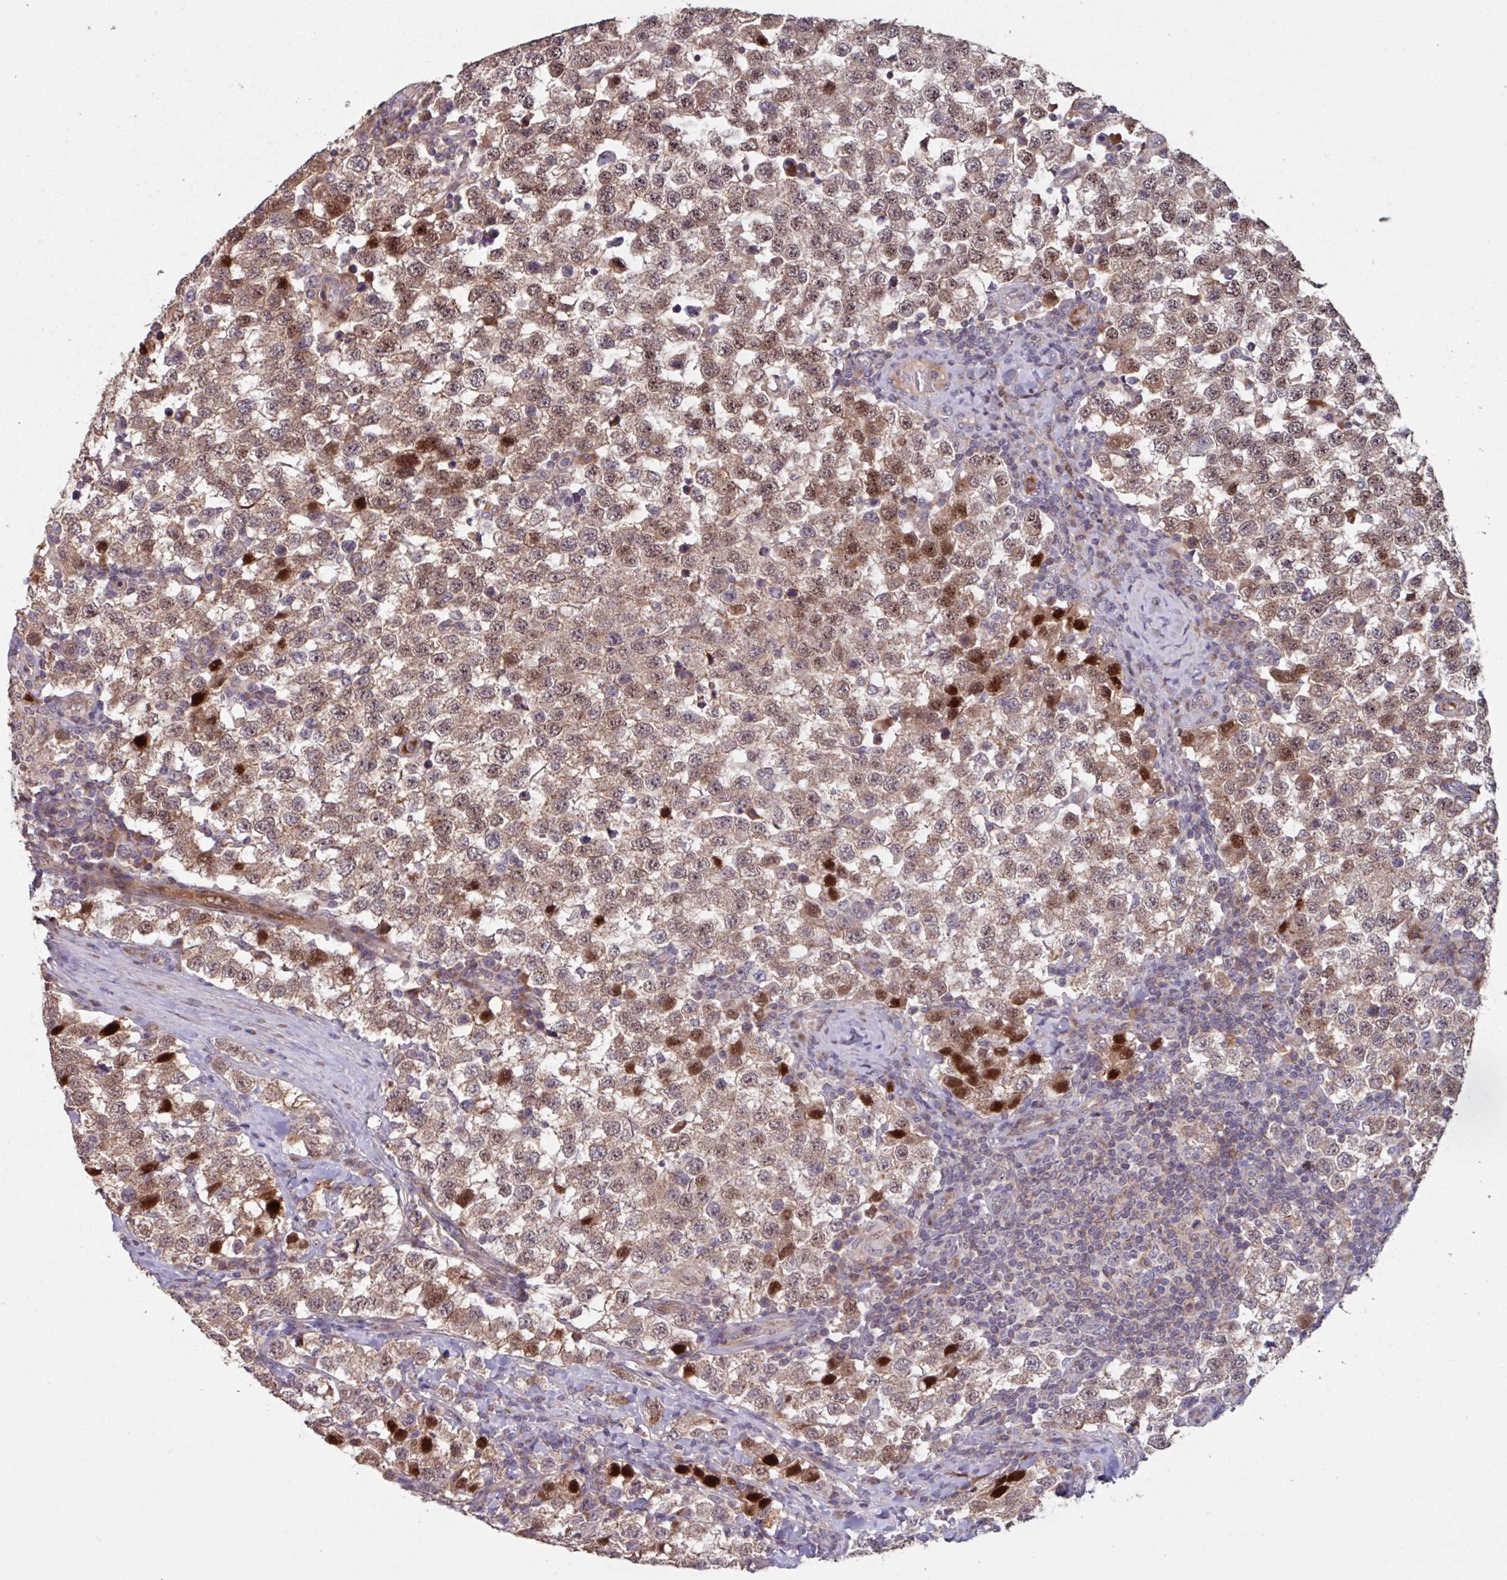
{"staining": {"intensity": "strong", "quantity": ">75%", "location": "cytoplasmic/membranous,nuclear"}, "tissue": "testis cancer", "cell_type": "Tumor cells", "image_type": "cancer", "snomed": [{"axis": "morphology", "description": "Seminoma, NOS"}, {"axis": "topography", "description": "Testis"}], "caption": "Protein positivity by immunohistochemistry displays strong cytoplasmic/membranous and nuclear expression in about >75% of tumor cells in testis cancer.", "gene": "TMEM88", "patient": {"sex": "male", "age": 34}}